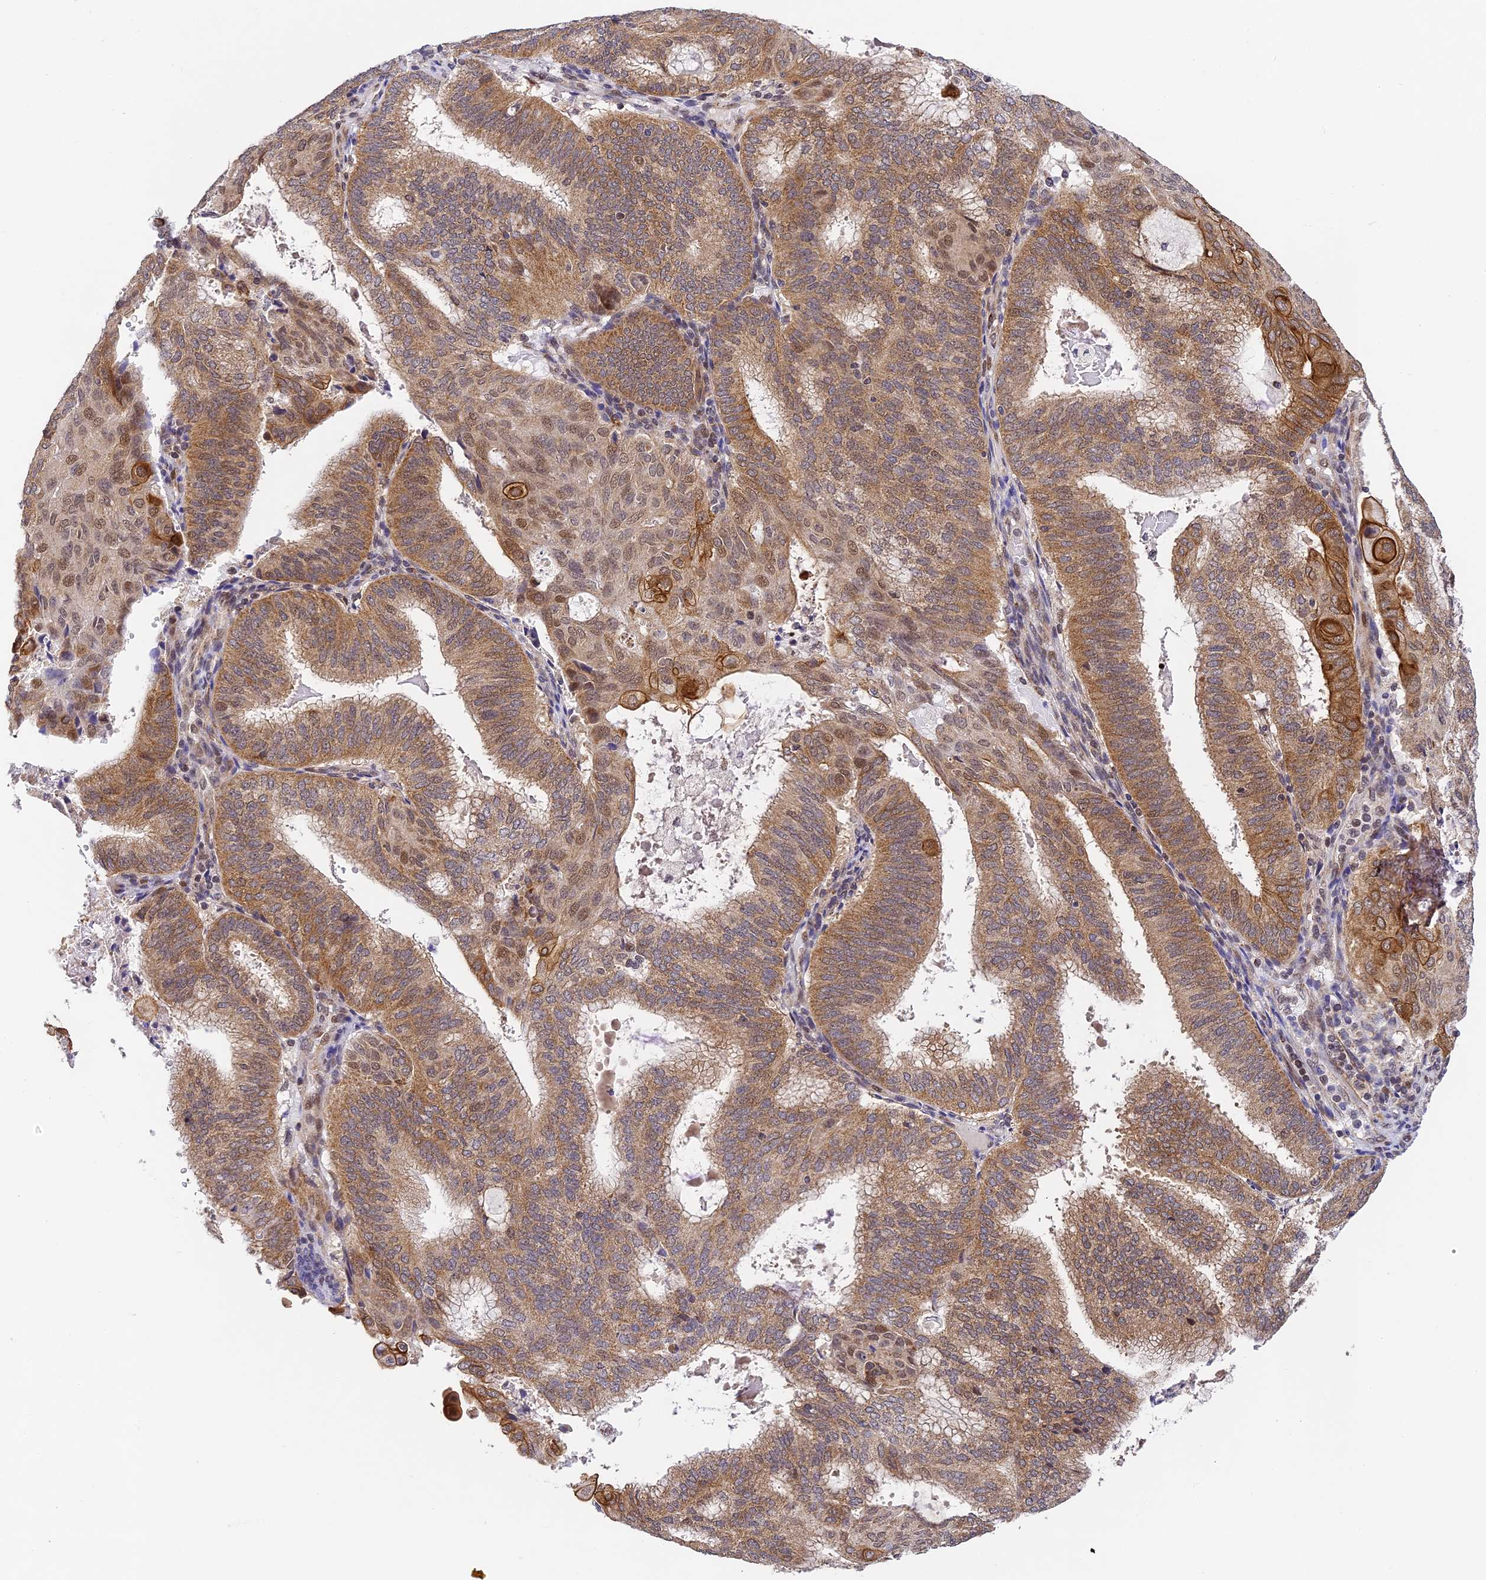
{"staining": {"intensity": "moderate", "quantity": ">75%", "location": "cytoplasmic/membranous,nuclear"}, "tissue": "endometrial cancer", "cell_type": "Tumor cells", "image_type": "cancer", "snomed": [{"axis": "morphology", "description": "Adenocarcinoma, NOS"}, {"axis": "topography", "description": "Endometrium"}], "caption": "This photomicrograph shows immunohistochemistry staining of endometrial cancer (adenocarcinoma), with medium moderate cytoplasmic/membranous and nuclear staining in about >75% of tumor cells.", "gene": "DNAAF10", "patient": {"sex": "female", "age": 49}}